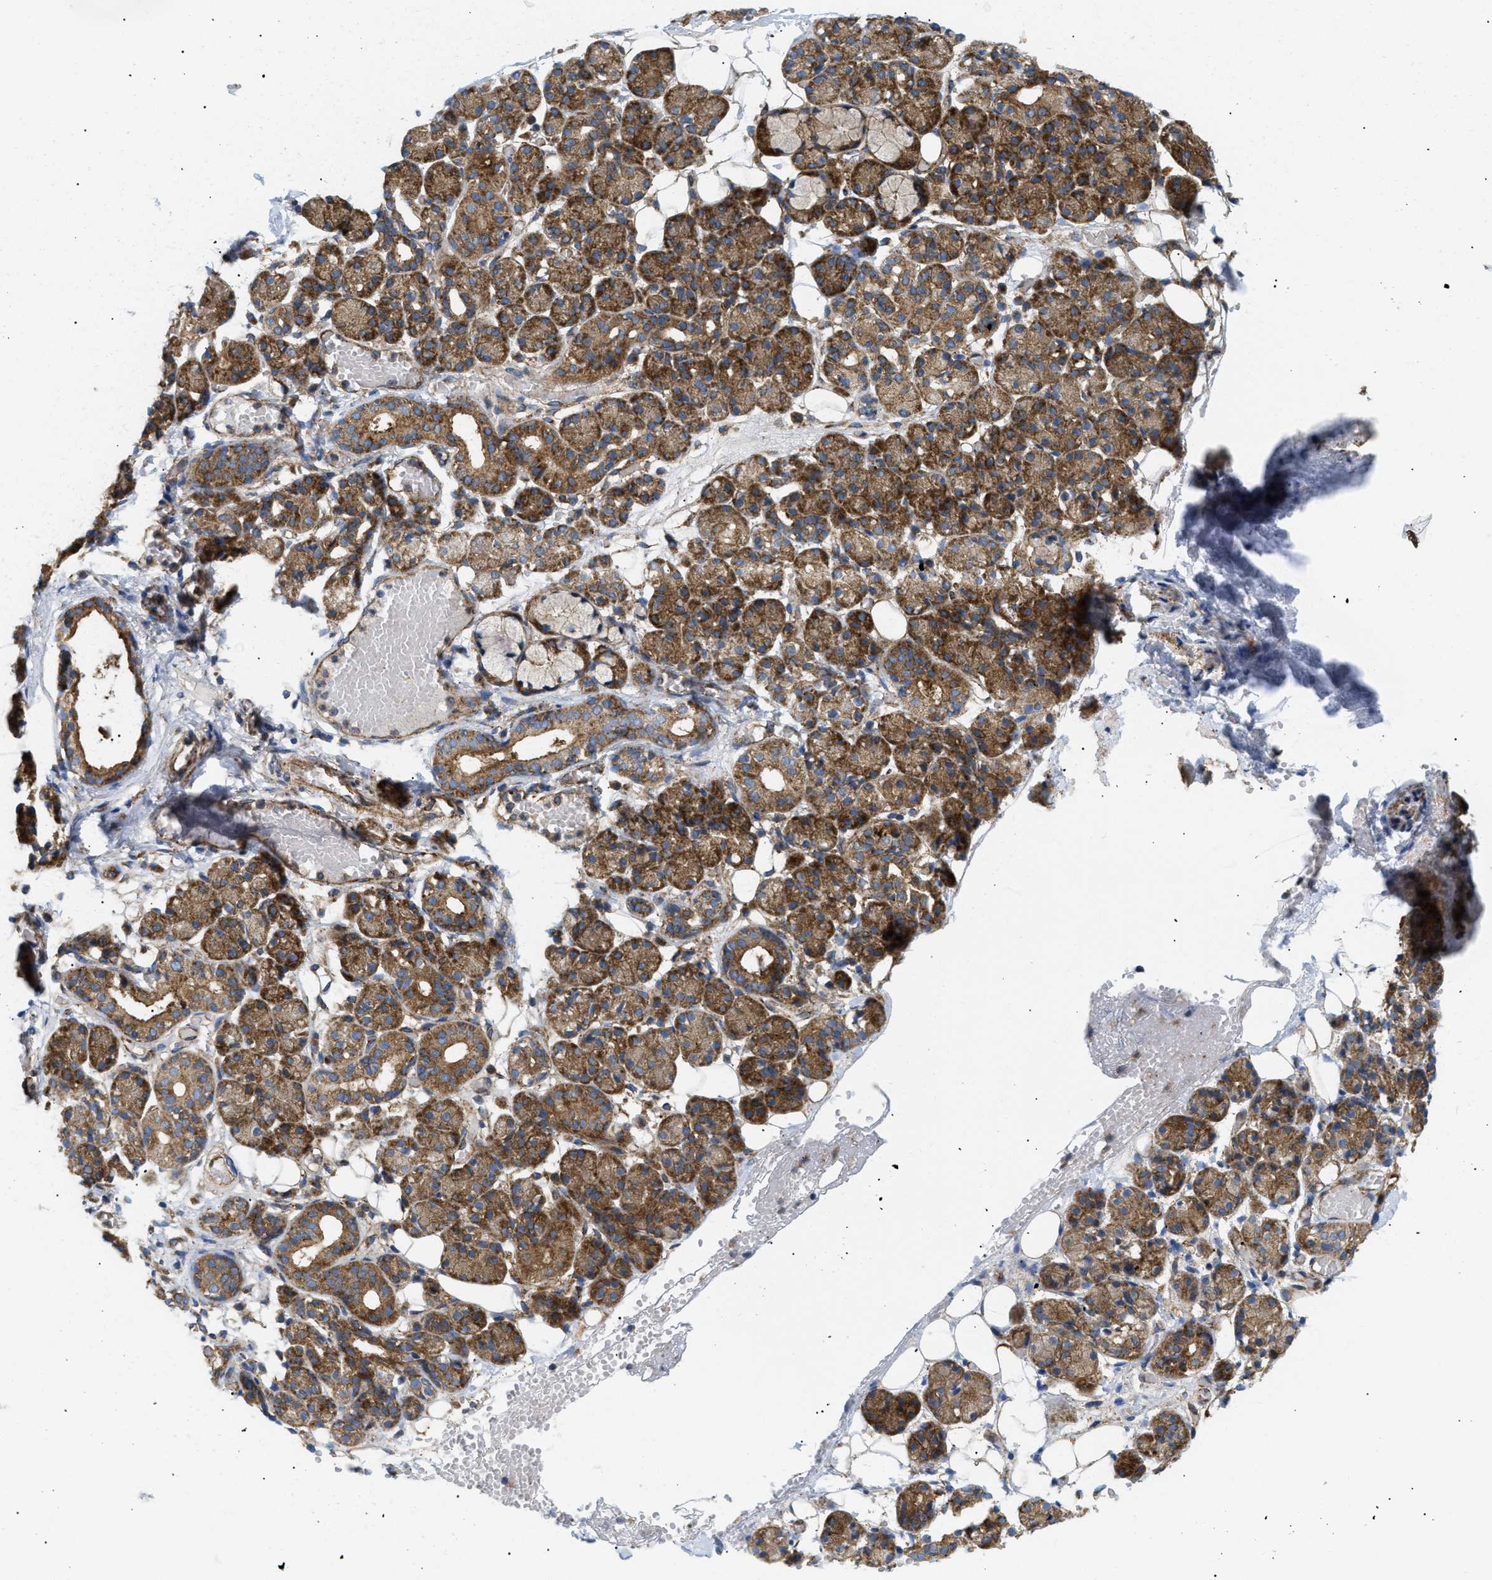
{"staining": {"intensity": "strong", "quantity": ">75%", "location": "cytoplasmic/membranous"}, "tissue": "salivary gland", "cell_type": "Glandular cells", "image_type": "normal", "snomed": [{"axis": "morphology", "description": "Normal tissue, NOS"}, {"axis": "topography", "description": "Salivary gland"}], "caption": "DAB immunohistochemical staining of unremarkable human salivary gland exhibits strong cytoplasmic/membranous protein staining in approximately >75% of glandular cells. Nuclei are stained in blue.", "gene": "DCTN4", "patient": {"sex": "male", "age": 63}}